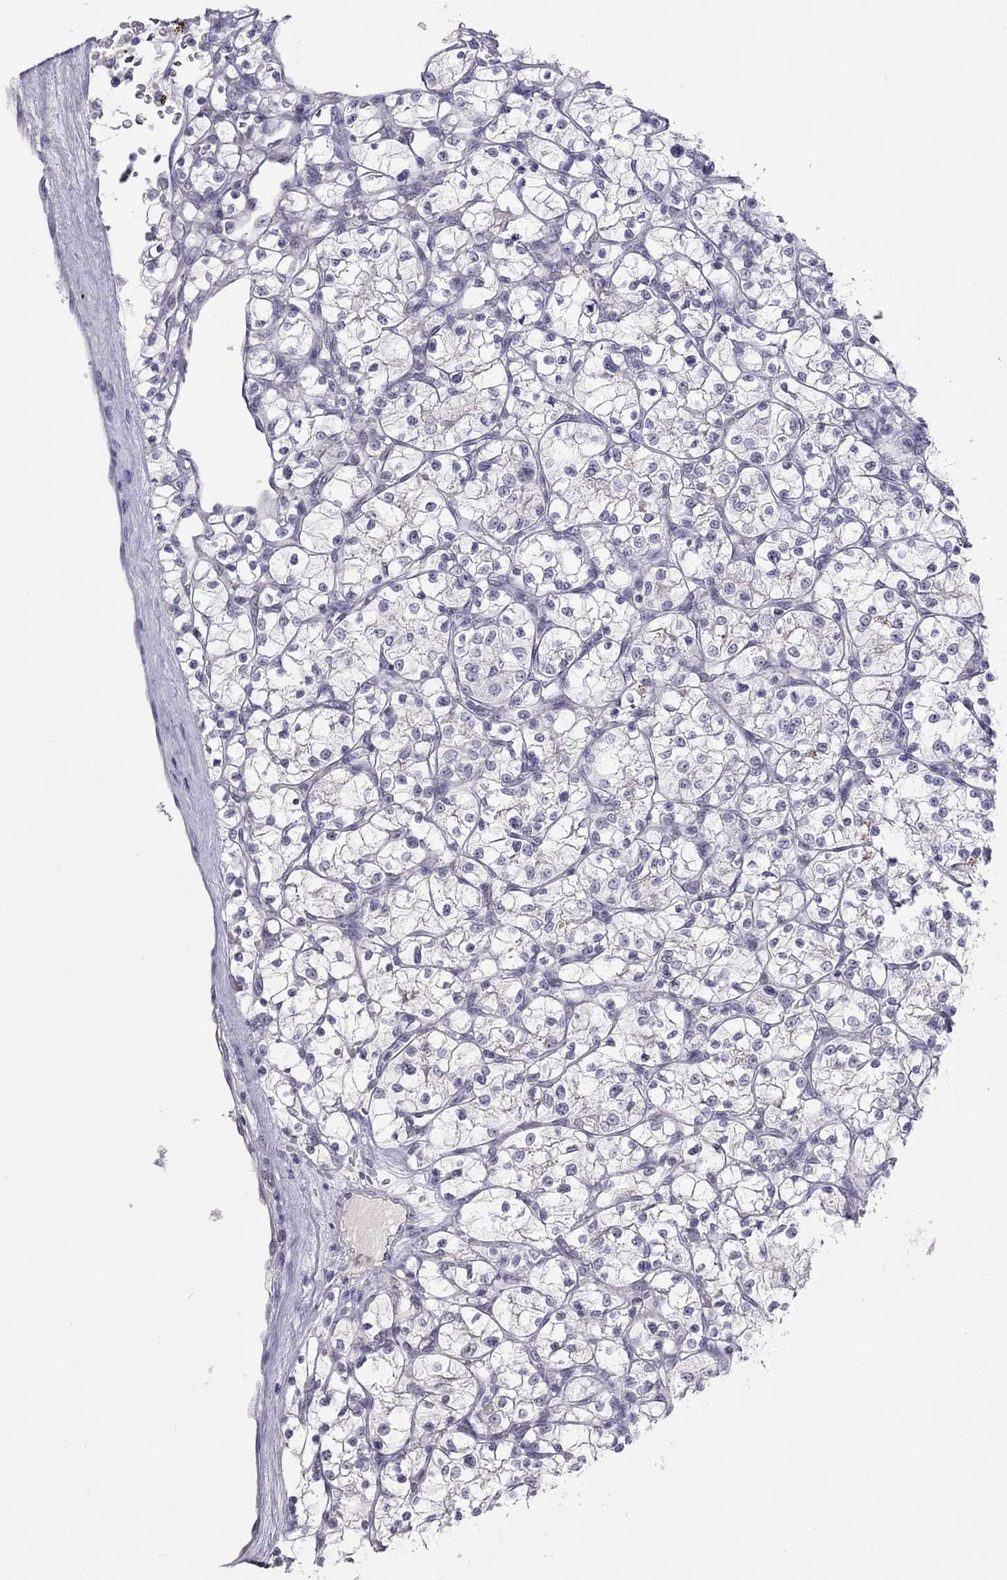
{"staining": {"intensity": "negative", "quantity": "none", "location": "none"}, "tissue": "renal cancer", "cell_type": "Tumor cells", "image_type": "cancer", "snomed": [{"axis": "morphology", "description": "Adenocarcinoma, NOS"}, {"axis": "topography", "description": "Kidney"}], "caption": "This is an immunohistochemistry (IHC) micrograph of human renal cancer. There is no positivity in tumor cells.", "gene": "JHY", "patient": {"sex": "female", "age": 64}}